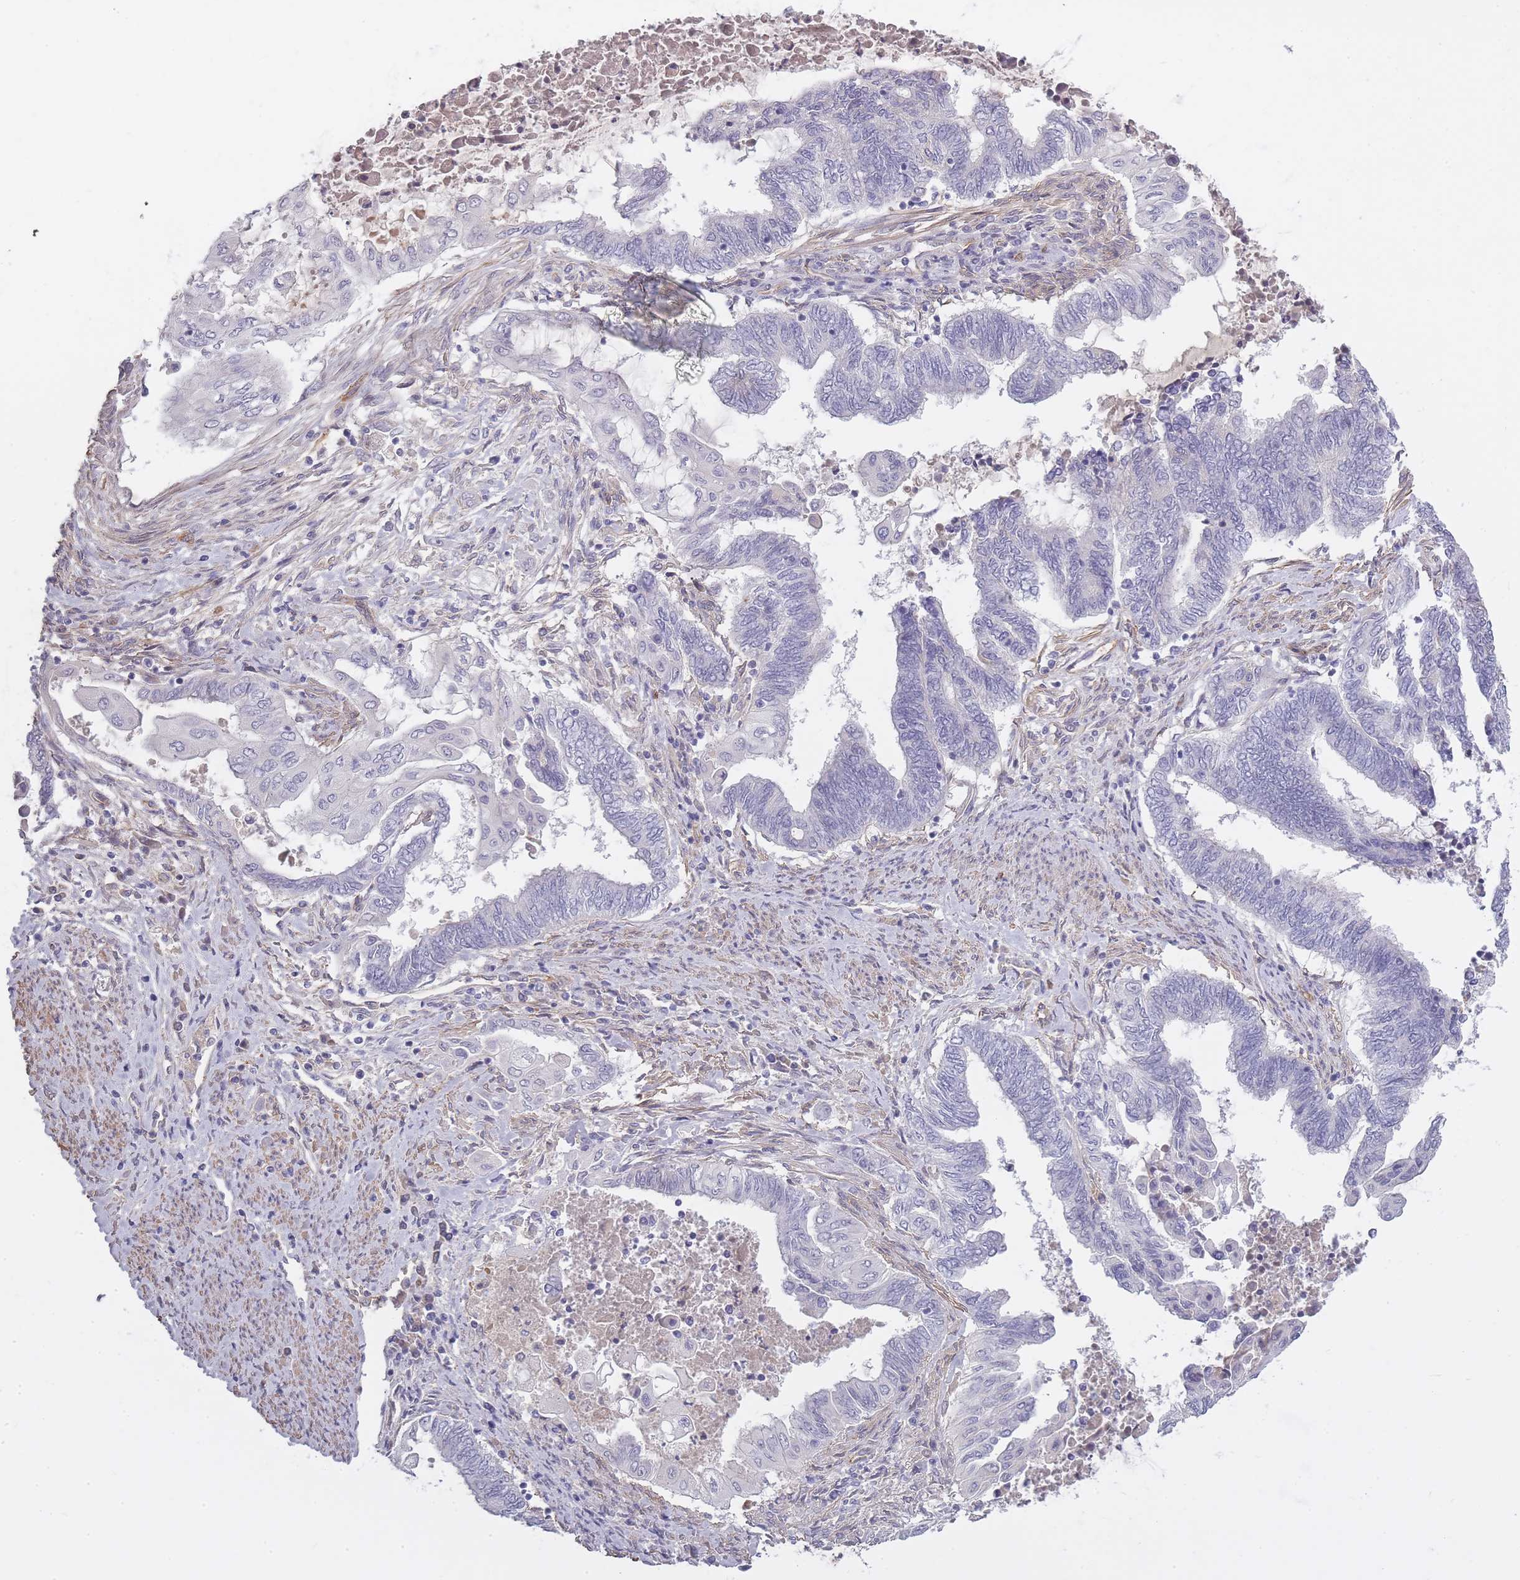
{"staining": {"intensity": "negative", "quantity": "none", "location": "none"}, "tissue": "endometrial cancer", "cell_type": "Tumor cells", "image_type": "cancer", "snomed": [{"axis": "morphology", "description": "Adenocarcinoma, NOS"}, {"axis": "topography", "description": "Uterus"}, {"axis": "topography", "description": "Endometrium"}], "caption": "Endometrial cancer stained for a protein using IHC shows no positivity tumor cells.", "gene": "SLC8A2", "patient": {"sex": "female", "age": 70}}